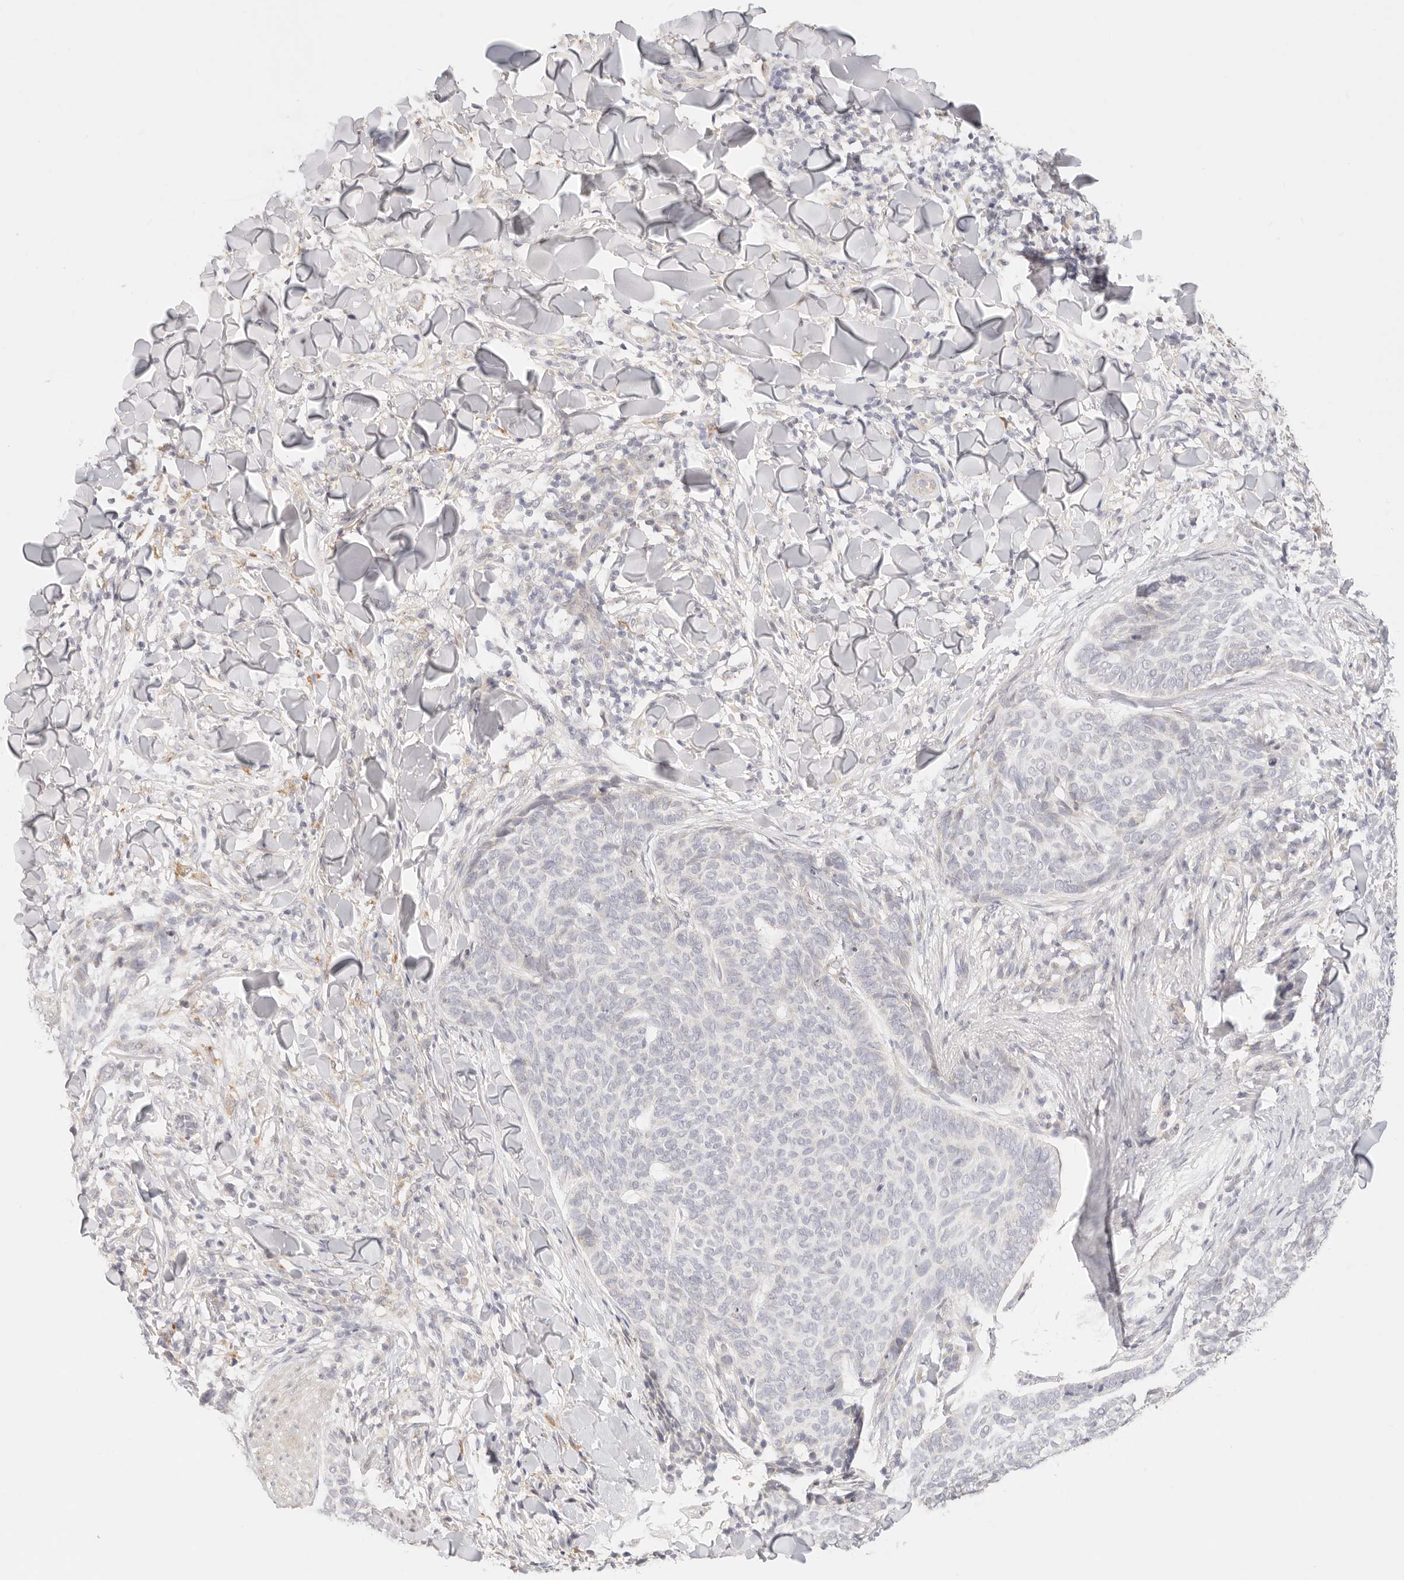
{"staining": {"intensity": "negative", "quantity": "none", "location": "none"}, "tissue": "skin cancer", "cell_type": "Tumor cells", "image_type": "cancer", "snomed": [{"axis": "morphology", "description": "Normal tissue, NOS"}, {"axis": "morphology", "description": "Basal cell carcinoma"}, {"axis": "topography", "description": "Skin"}], "caption": "Histopathology image shows no significant protein positivity in tumor cells of skin cancer.", "gene": "GPR156", "patient": {"sex": "male", "age": 50}}